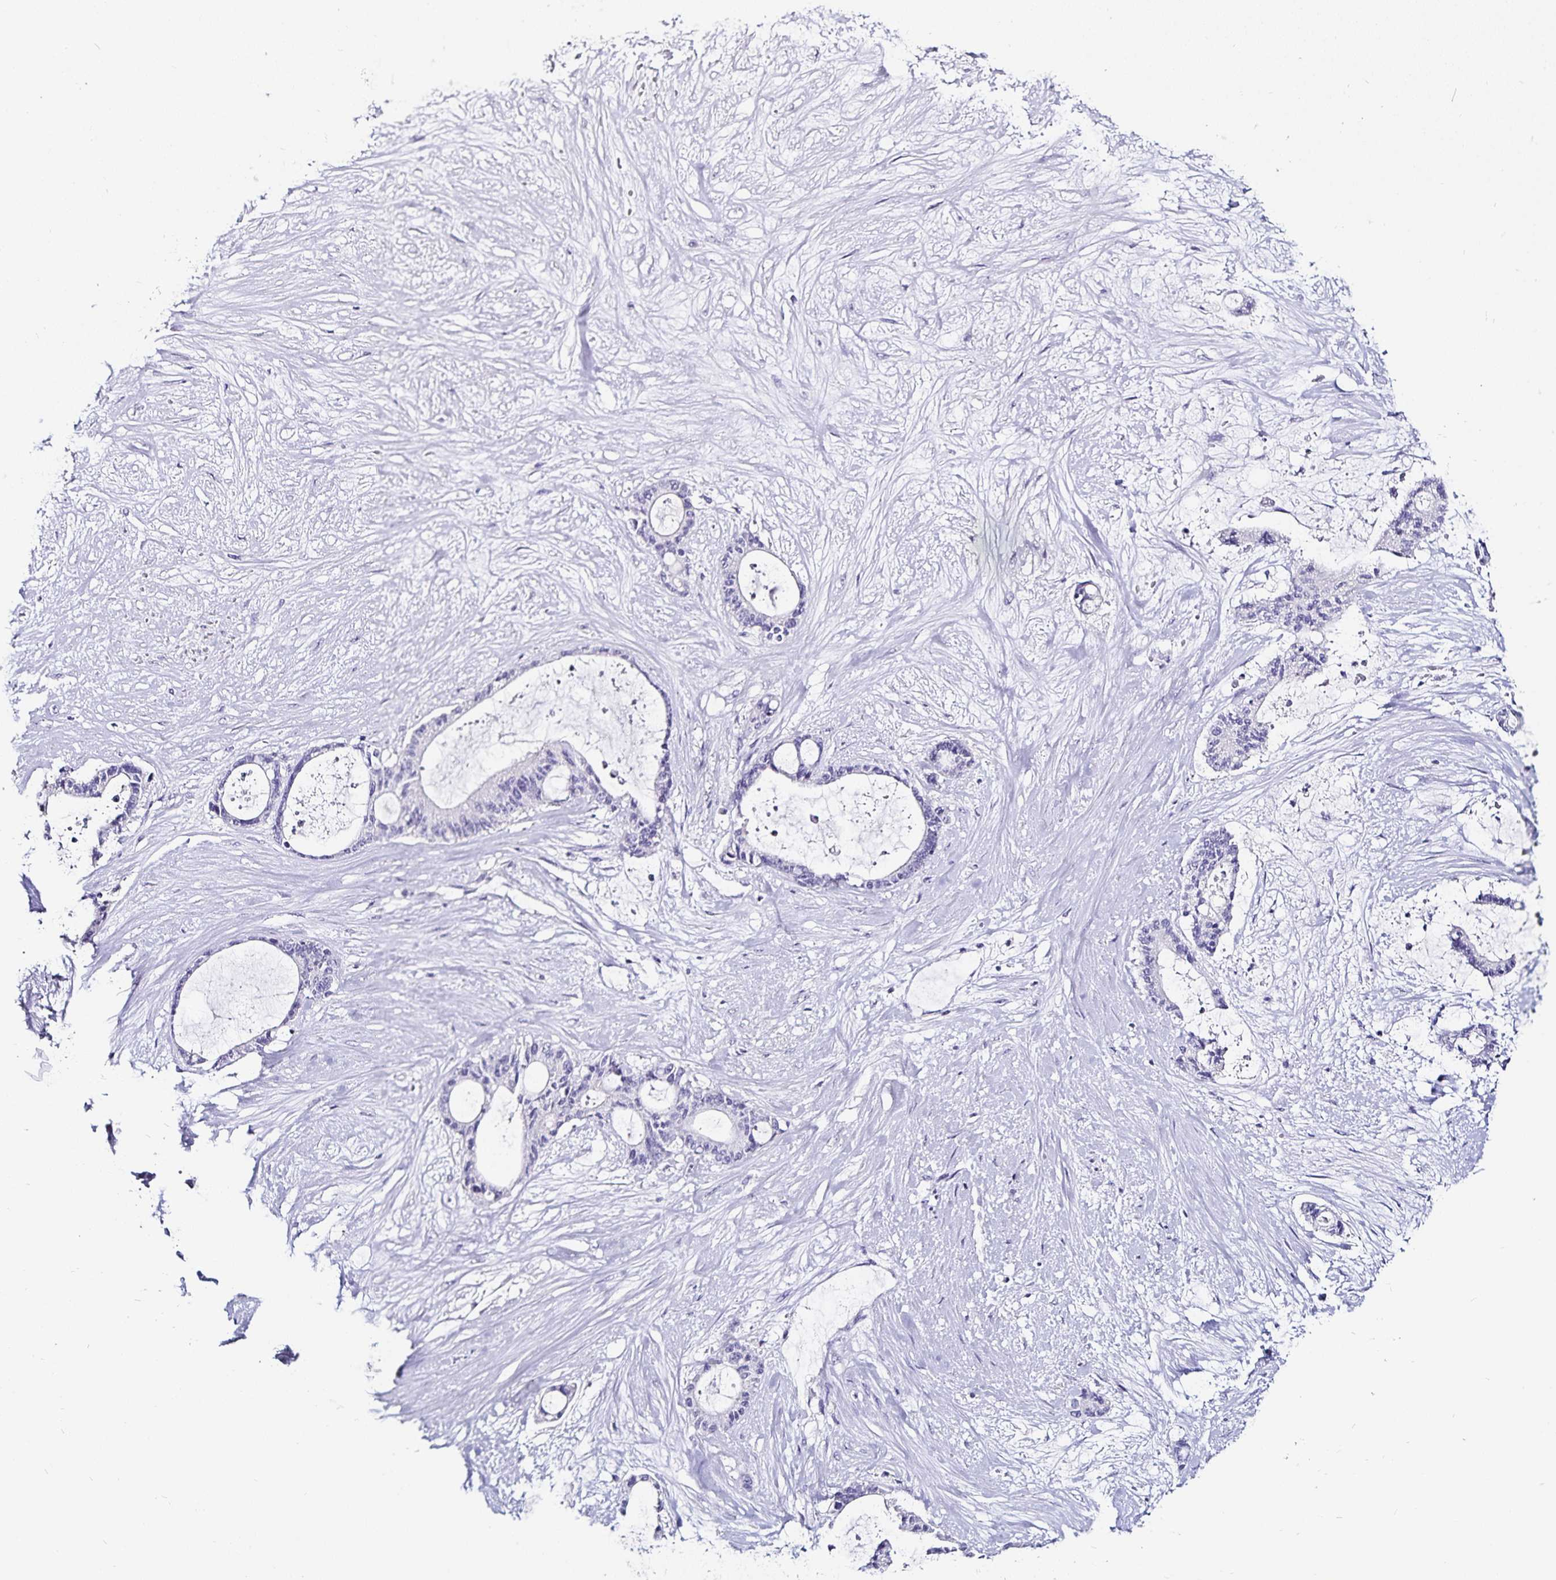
{"staining": {"intensity": "negative", "quantity": "none", "location": "none"}, "tissue": "liver cancer", "cell_type": "Tumor cells", "image_type": "cancer", "snomed": [{"axis": "morphology", "description": "Normal tissue, NOS"}, {"axis": "morphology", "description": "Cholangiocarcinoma"}, {"axis": "topography", "description": "Liver"}, {"axis": "topography", "description": "Peripheral nerve tissue"}], "caption": "DAB (3,3'-diaminobenzidine) immunohistochemical staining of cholangiocarcinoma (liver) demonstrates no significant staining in tumor cells. (Immunohistochemistry (ihc), brightfield microscopy, high magnification).", "gene": "TSPAN7", "patient": {"sex": "female", "age": 73}}